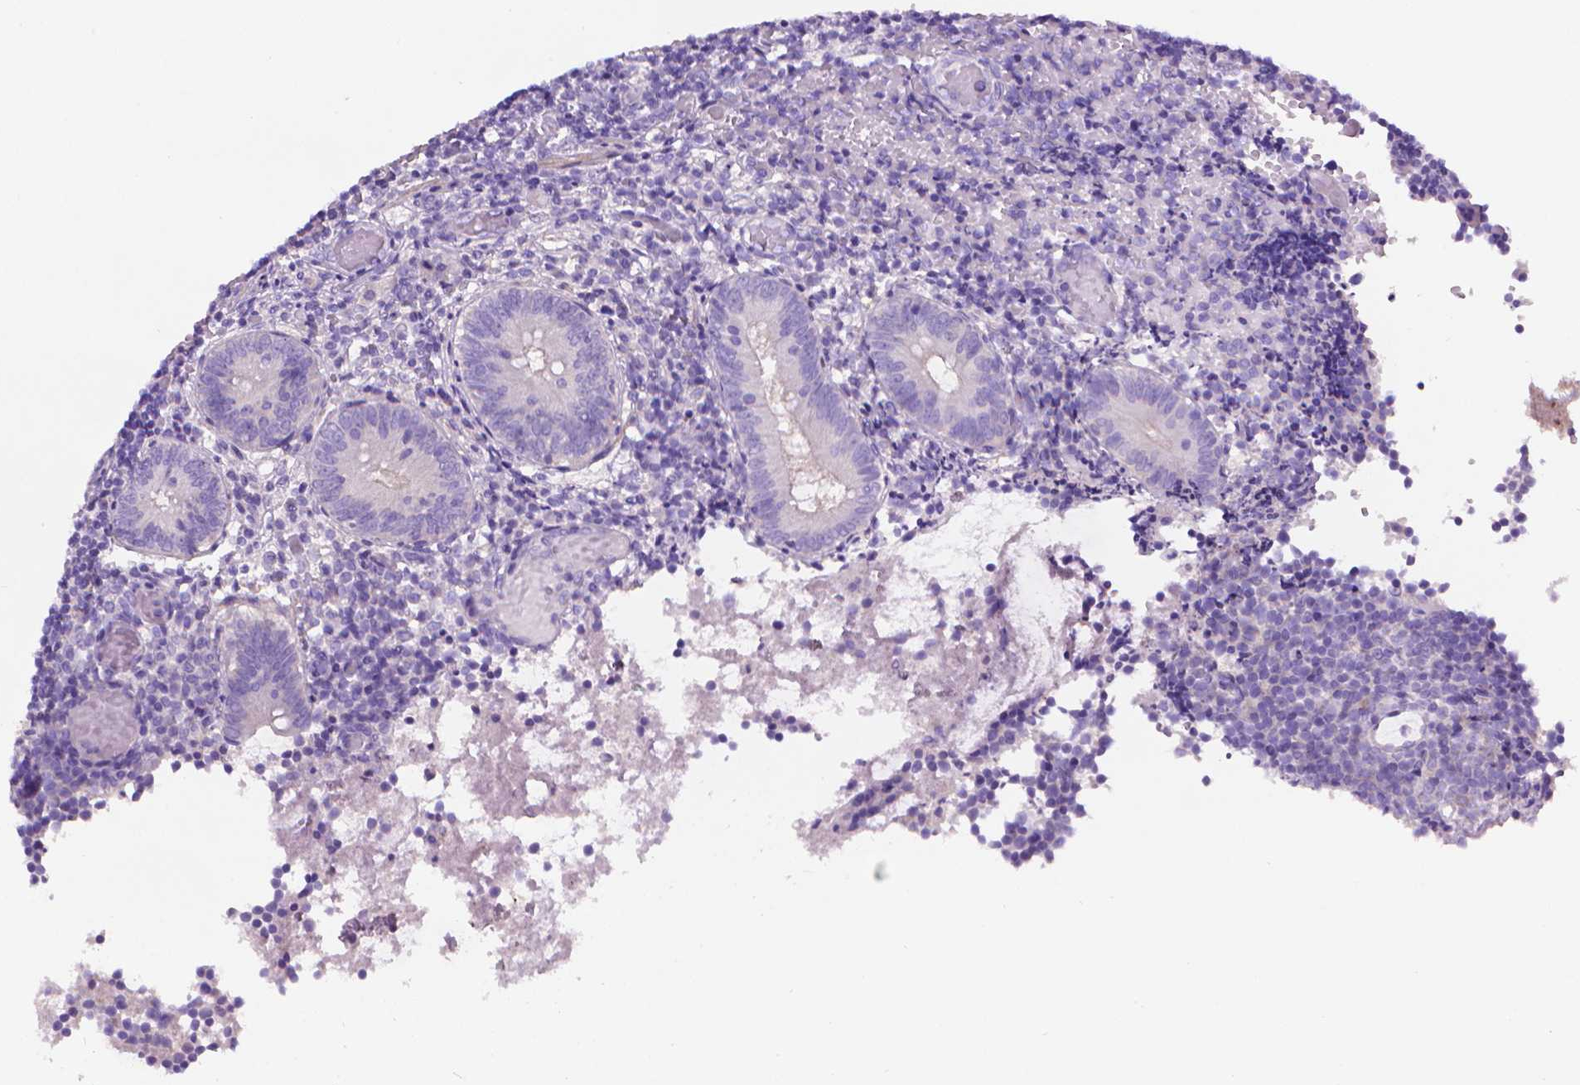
{"staining": {"intensity": "negative", "quantity": "none", "location": "none"}, "tissue": "appendix", "cell_type": "Glandular cells", "image_type": "normal", "snomed": [{"axis": "morphology", "description": "Normal tissue, NOS"}, {"axis": "topography", "description": "Appendix"}], "caption": "The histopathology image shows no staining of glandular cells in benign appendix. (Brightfield microscopy of DAB (3,3'-diaminobenzidine) immunohistochemistry (IHC) at high magnification).", "gene": "FASN", "patient": {"sex": "female", "age": 32}}